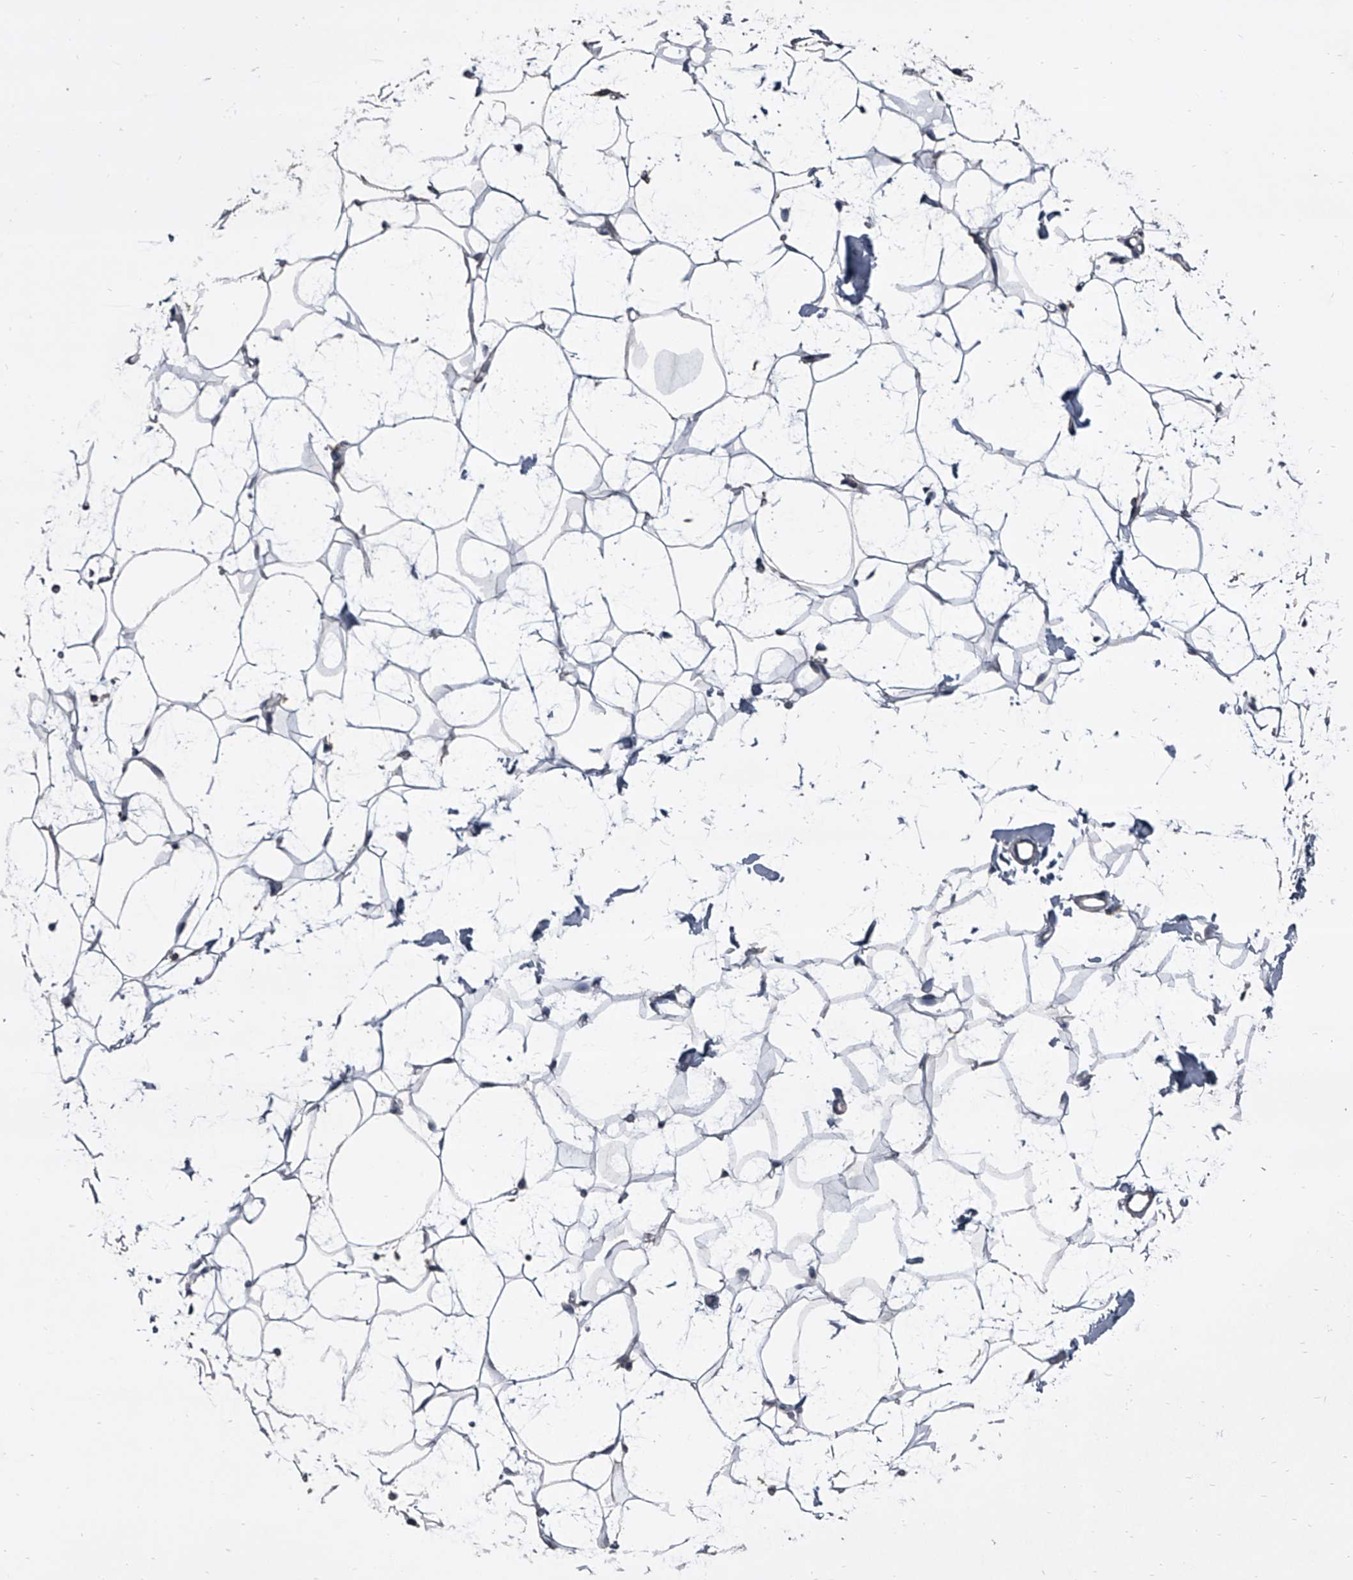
{"staining": {"intensity": "negative", "quantity": "none", "location": "none"}, "tissue": "adipose tissue", "cell_type": "Adipocytes", "image_type": "normal", "snomed": [{"axis": "morphology", "description": "Normal tissue, NOS"}, {"axis": "topography", "description": "Breast"}], "caption": "The photomicrograph exhibits no staining of adipocytes in benign adipose tissue. (DAB (3,3'-diaminobenzidine) immunohistochemistry (IHC) with hematoxylin counter stain).", "gene": "OARD1", "patient": {"sex": "female", "age": 23}}